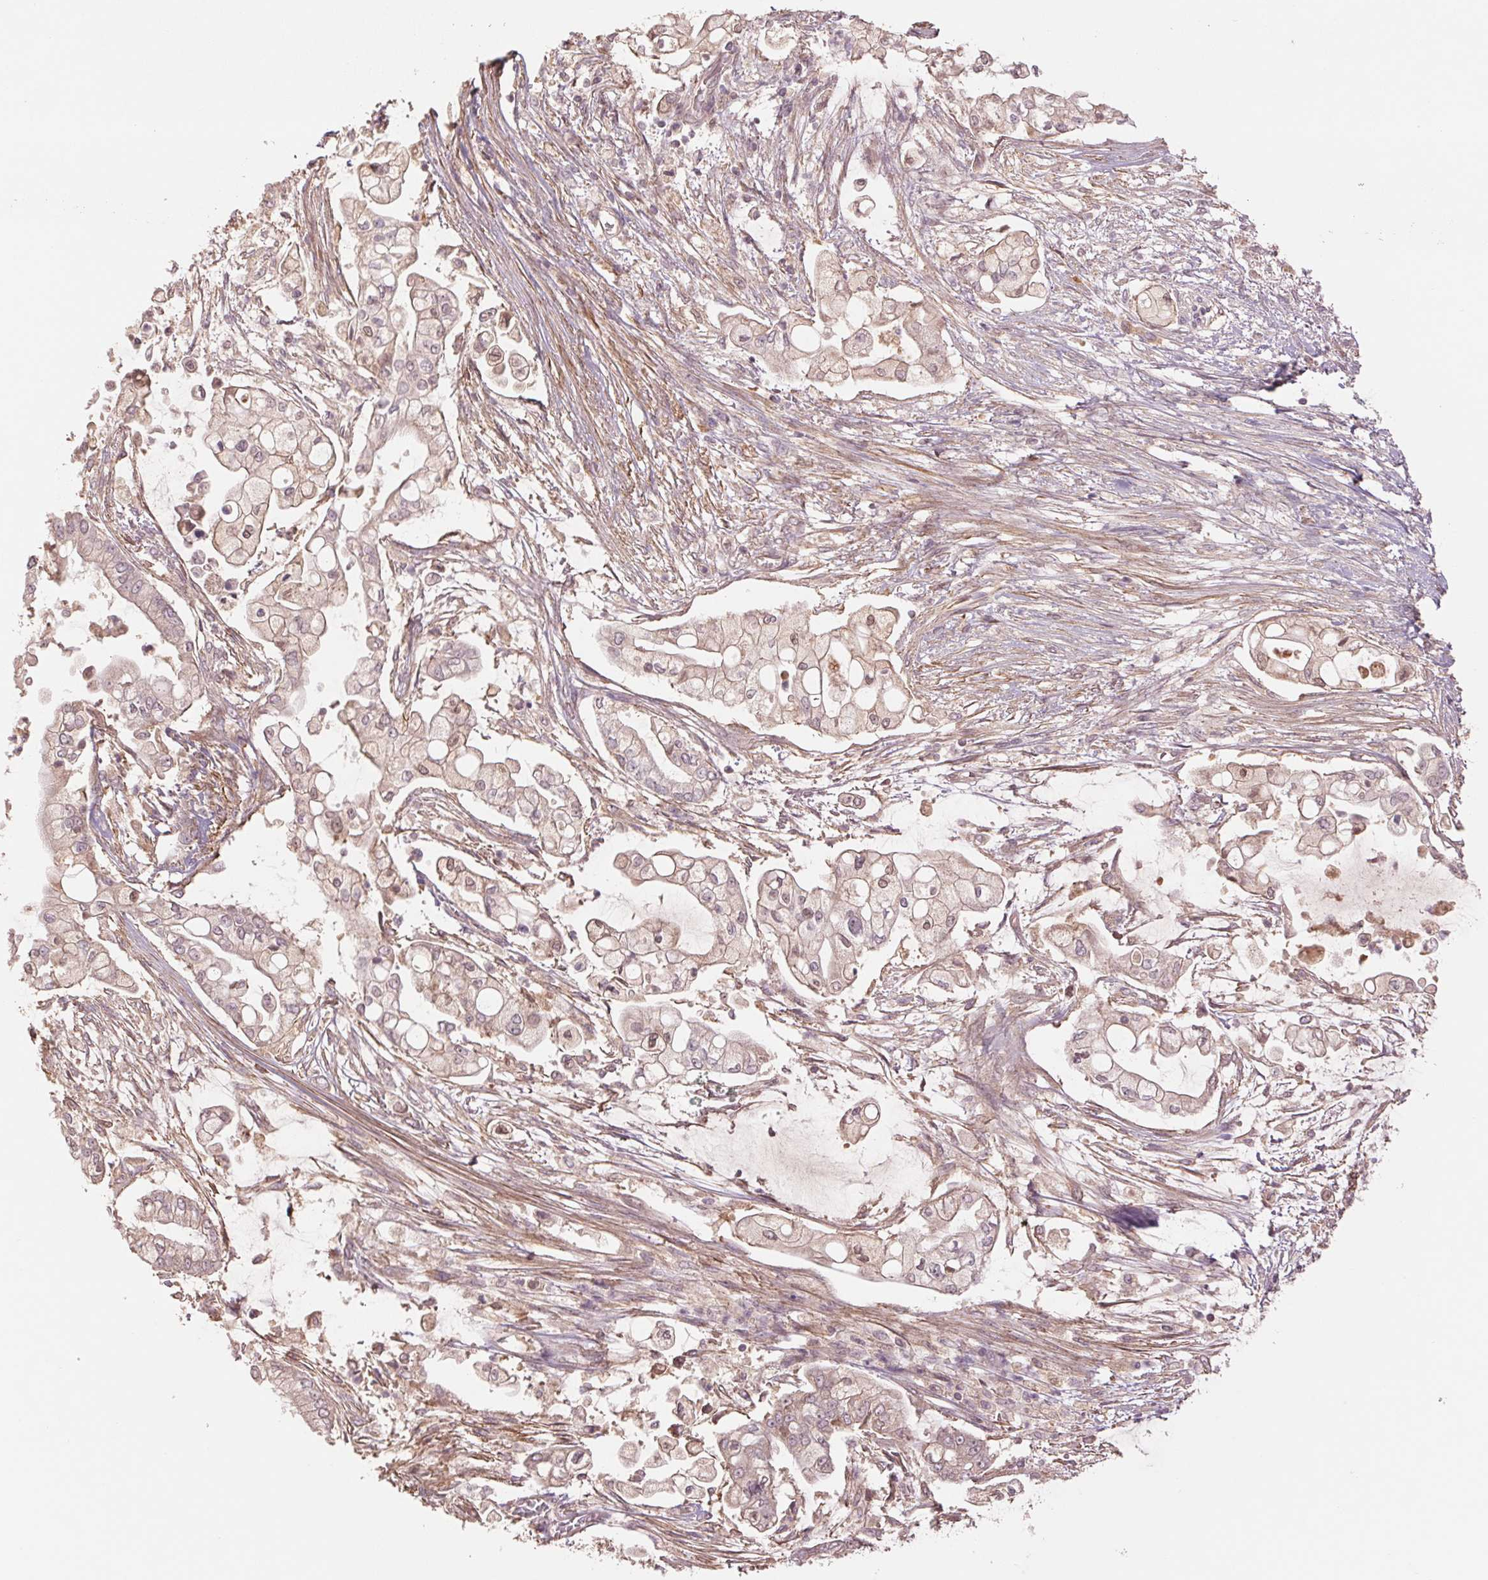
{"staining": {"intensity": "weak", "quantity": "25%-75%", "location": "cytoplasmic/membranous,nuclear"}, "tissue": "pancreatic cancer", "cell_type": "Tumor cells", "image_type": "cancer", "snomed": [{"axis": "morphology", "description": "Adenocarcinoma, NOS"}, {"axis": "topography", "description": "Pancreas"}], "caption": "Immunohistochemical staining of human pancreatic cancer exhibits low levels of weak cytoplasmic/membranous and nuclear protein expression in about 25%-75% of tumor cells.", "gene": "PPIA", "patient": {"sex": "female", "age": 69}}